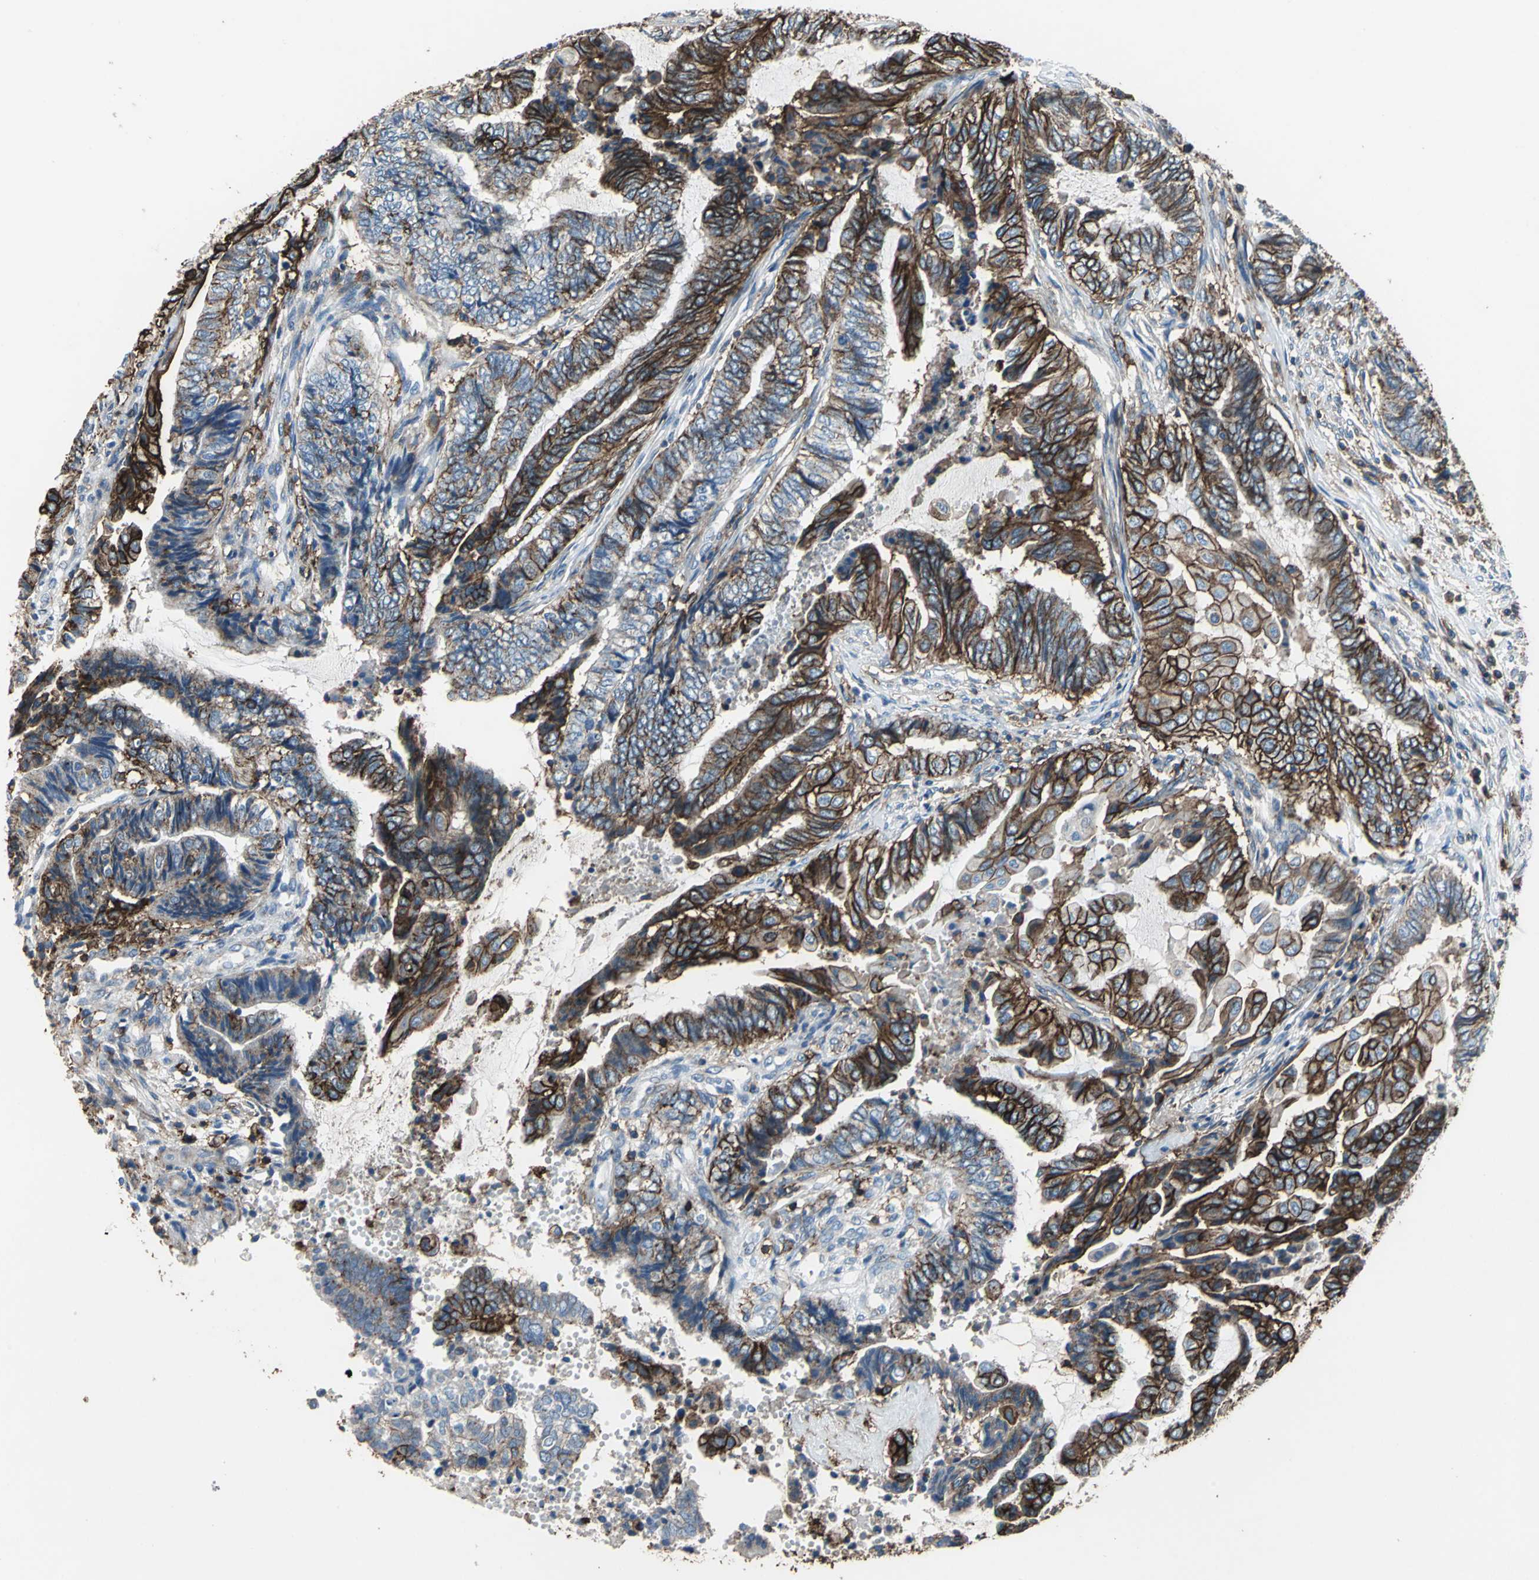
{"staining": {"intensity": "strong", "quantity": ">75%", "location": "cytoplasmic/membranous"}, "tissue": "endometrial cancer", "cell_type": "Tumor cells", "image_type": "cancer", "snomed": [{"axis": "morphology", "description": "Adenocarcinoma, NOS"}, {"axis": "topography", "description": "Uterus"}, {"axis": "topography", "description": "Endometrium"}], "caption": "Endometrial cancer stained with a brown dye reveals strong cytoplasmic/membranous positive expression in approximately >75% of tumor cells.", "gene": "CD44", "patient": {"sex": "female", "age": 70}}